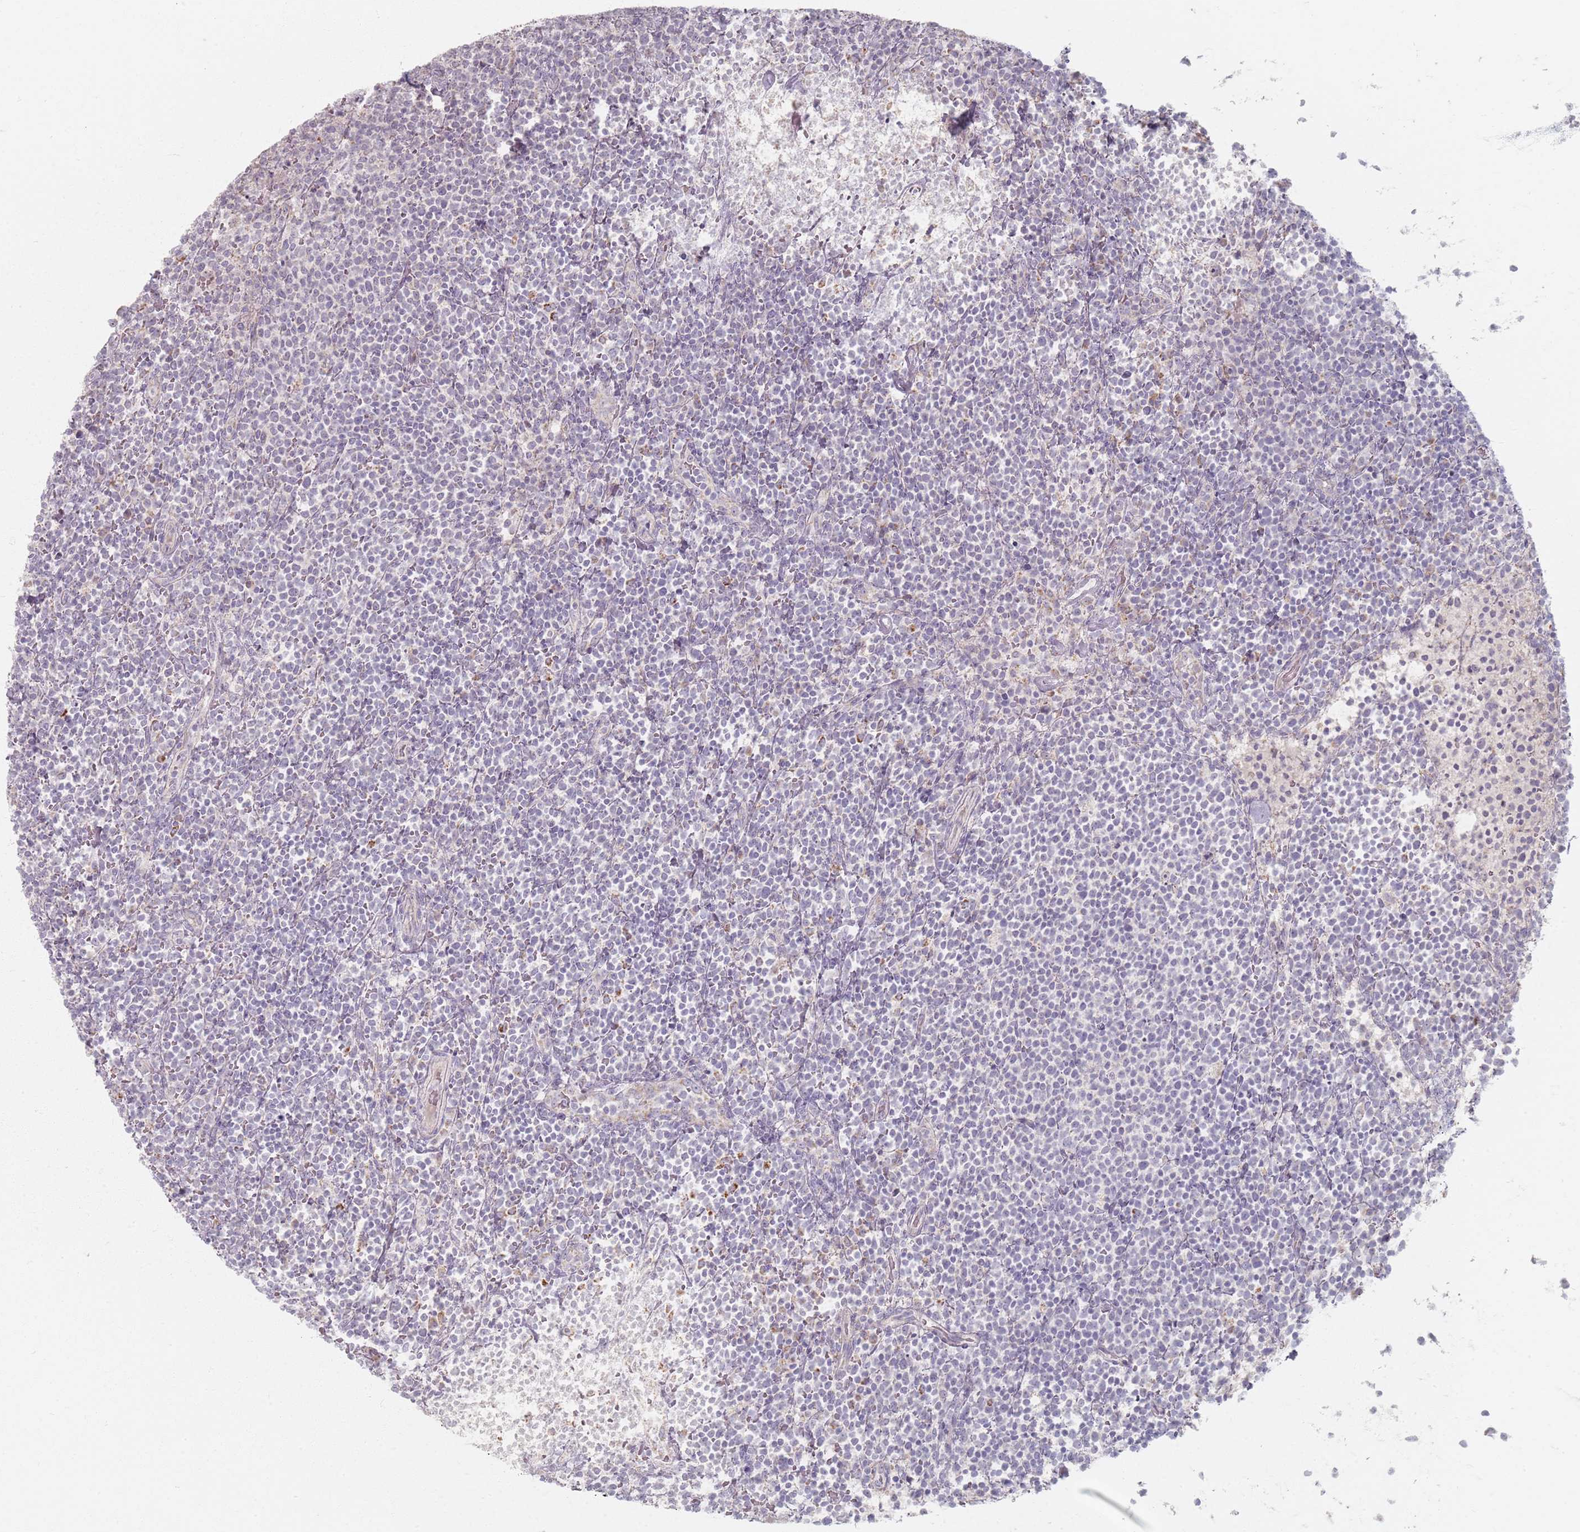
{"staining": {"intensity": "negative", "quantity": "none", "location": "none"}, "tissue": "lymphoma", "cell_type": "Tumor cells", "image_type": "cancer", "snomed": [{"axis": "morphology", "description": "Malignant lymphoma, non-Hodgkin's type, High grade"}, {"axis": "topography", "description": "Lymph node"}], "caption": "There is no significant positivity in tumor cells of lymphoma.", "gene": "PKD2L2", "patient": {"sex": "male", "age": 61}}